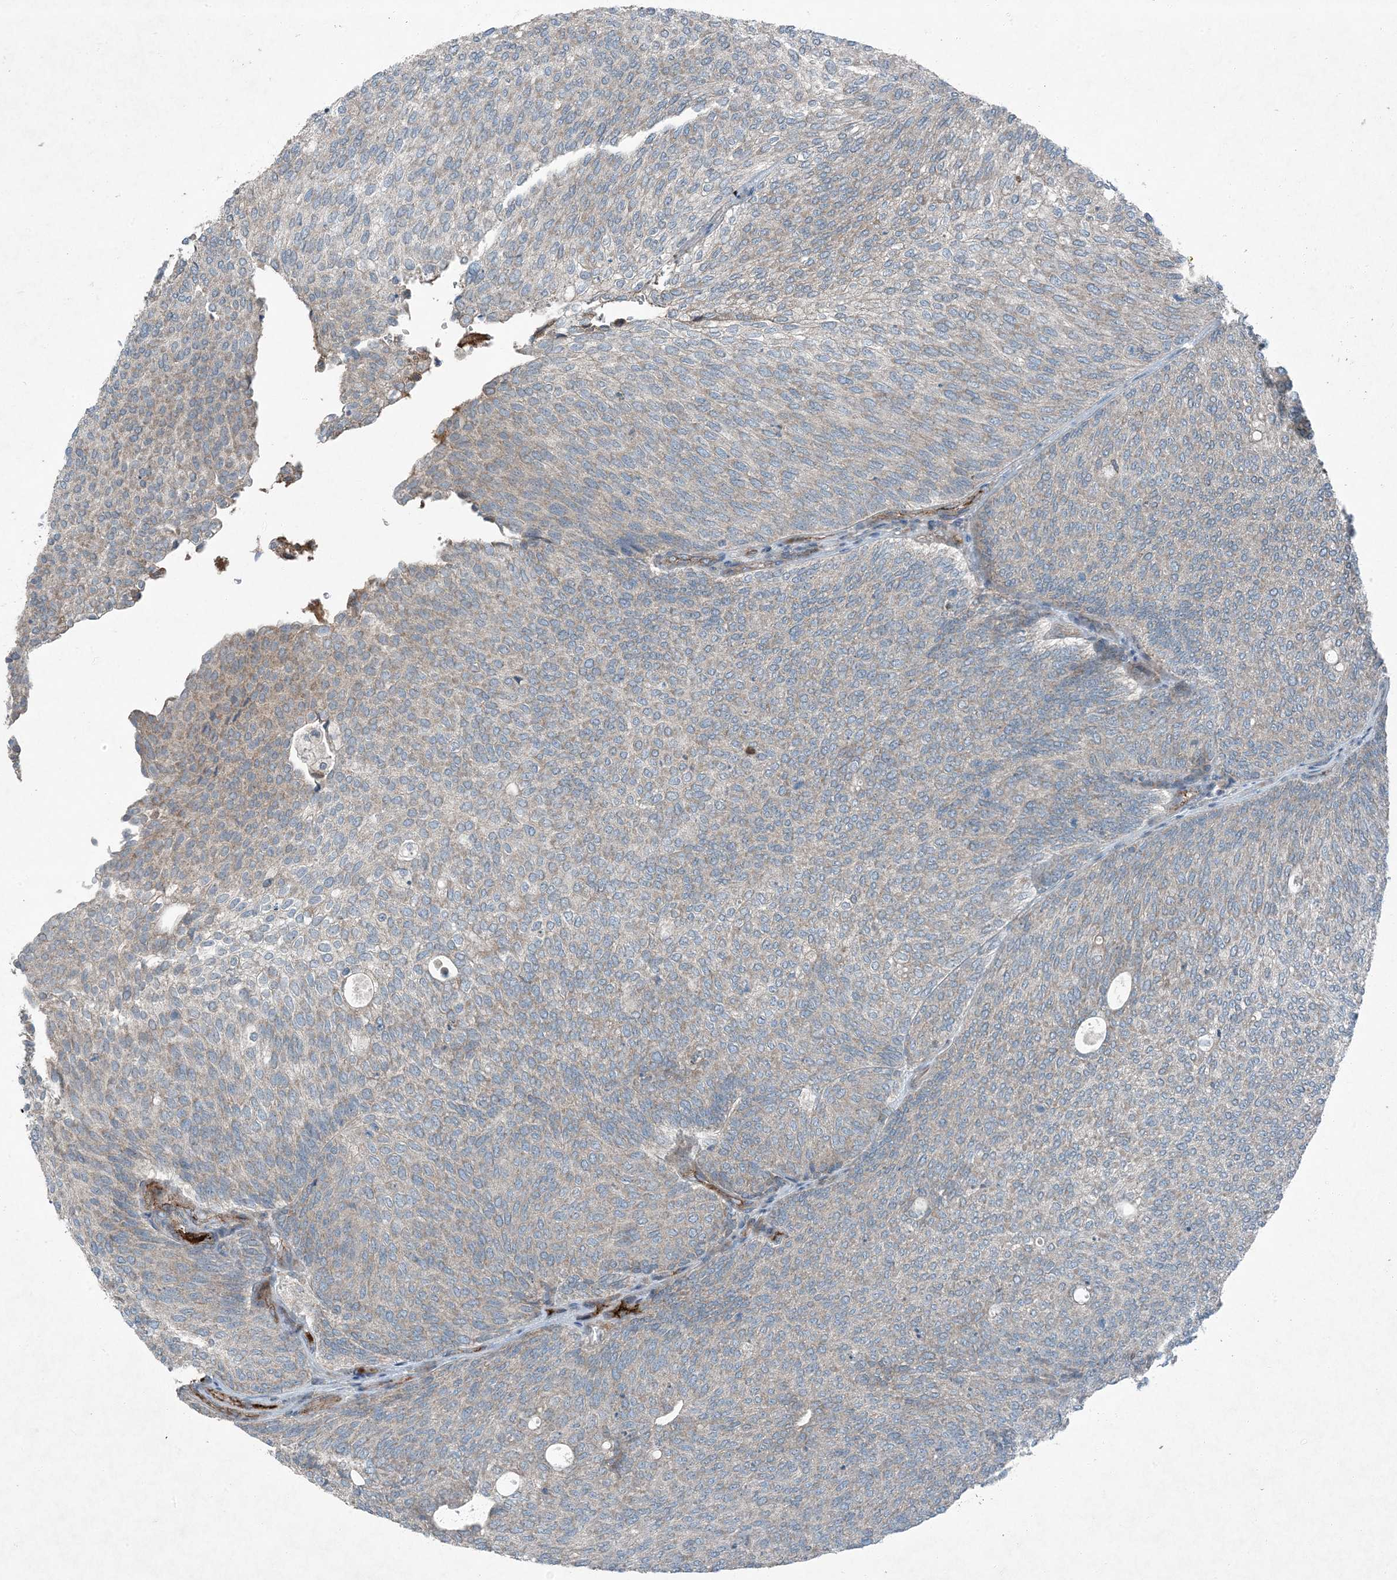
{"staining": {"intensity": "negative", "quantity": "none", "location": "none"}, "tissue": "urothelial cancer", "cell_type": "Tumor cells", "image_type": "cancer", "snomed": [{"axis": "morphology", "description": "Urothelial carcinoma, Low grade"}, {"axis": "topography", "description": "Urinary bladder"}], "caption": "IHC image of urothelial cancer stained for a protein (brown), which exhibits no staining in tumor cells.", "gene": "APOM", "patient": {"sex": "female", "age": 79}}